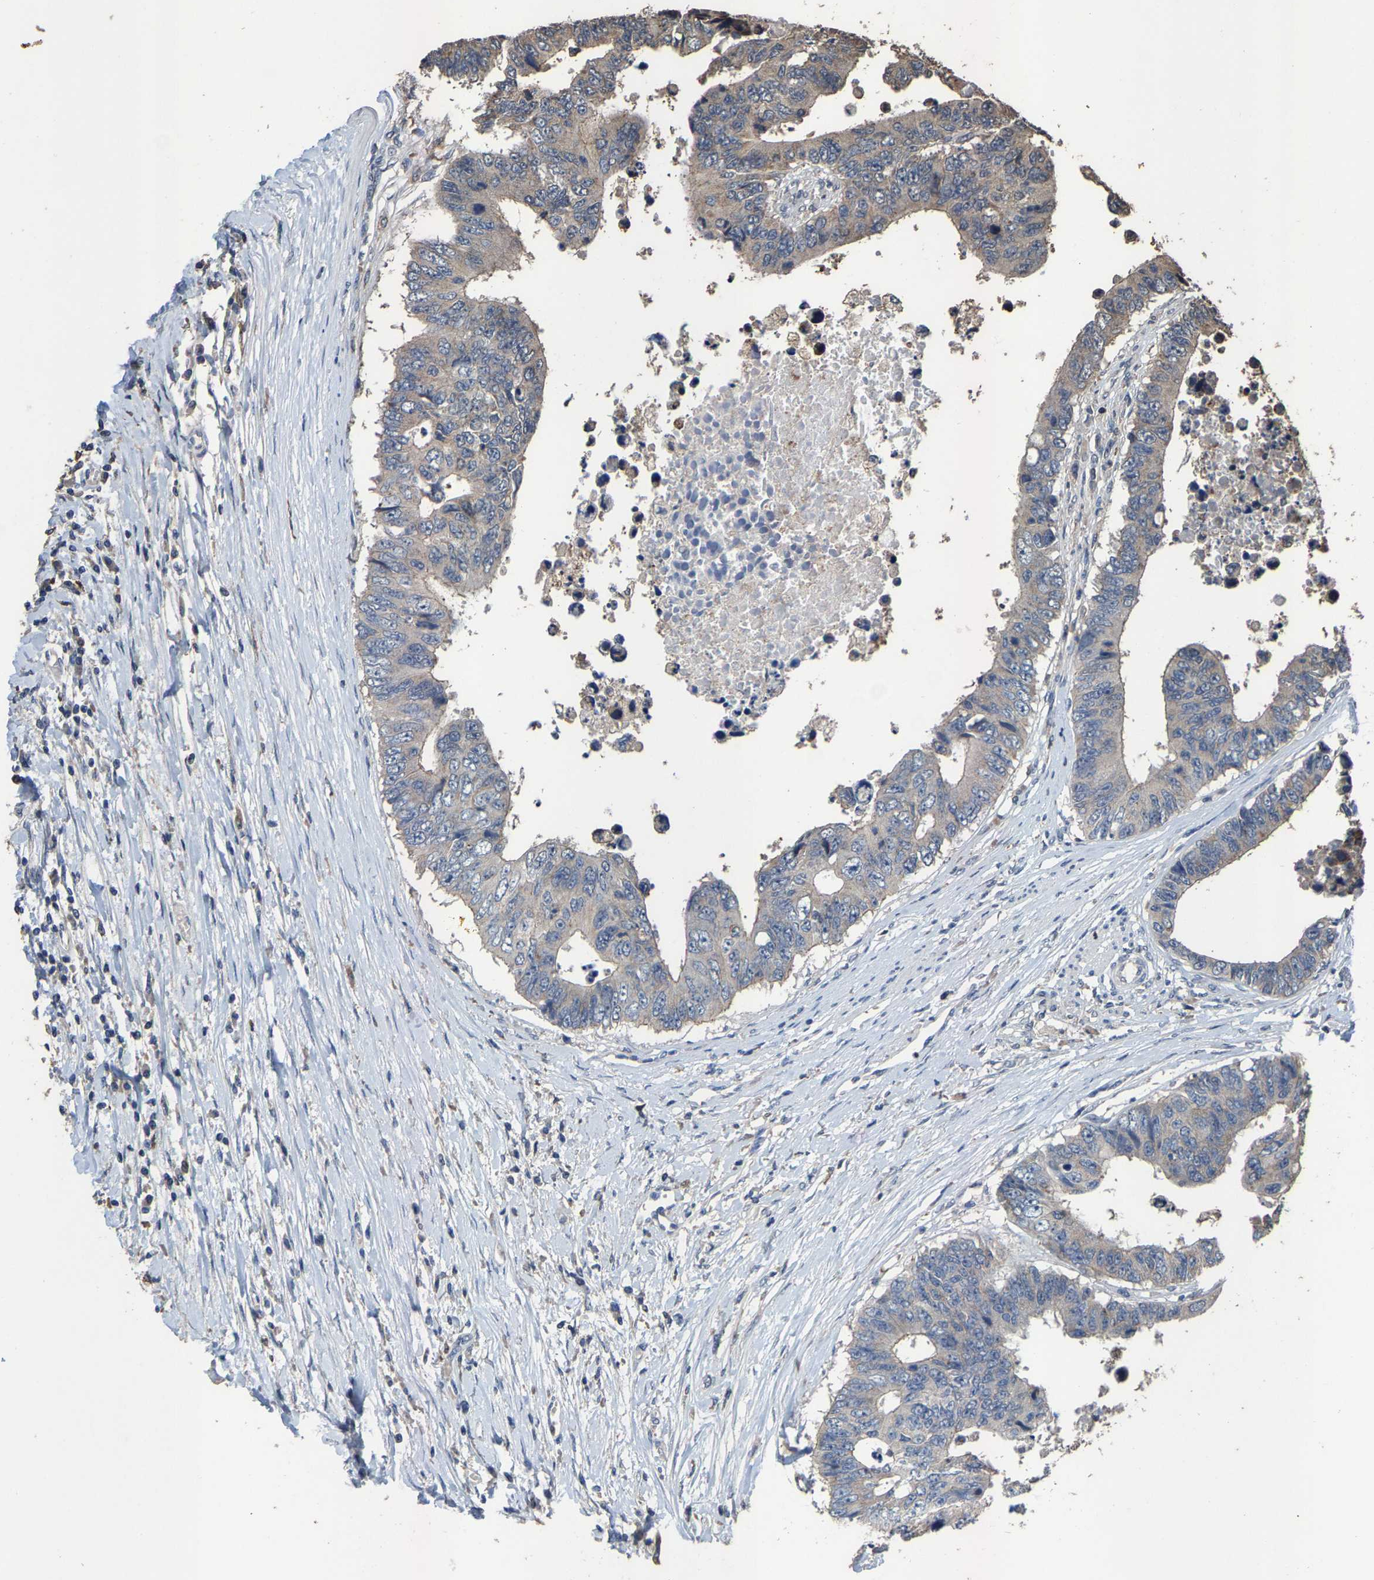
{"staining": {"intensity": "weak", "quantity": "<25%", "location": "cytoplasmic/membranous"}, "tissue": "colorectal cancer", "cell_type": "Tumor cells", "image_type": "cancer", "snomed": [{"axis": "morphology", "description": "Adenocarcinoma, NOS"}, {"axis": "topography", "description": "Rectum"}], "caption": "Adenocarcinoma (colorectal) stained for a protein using immunohistochemistry reveals no staining tumor cells.", "gene": "TDRKH", "patient": {"sex": "male", "age": 84}}